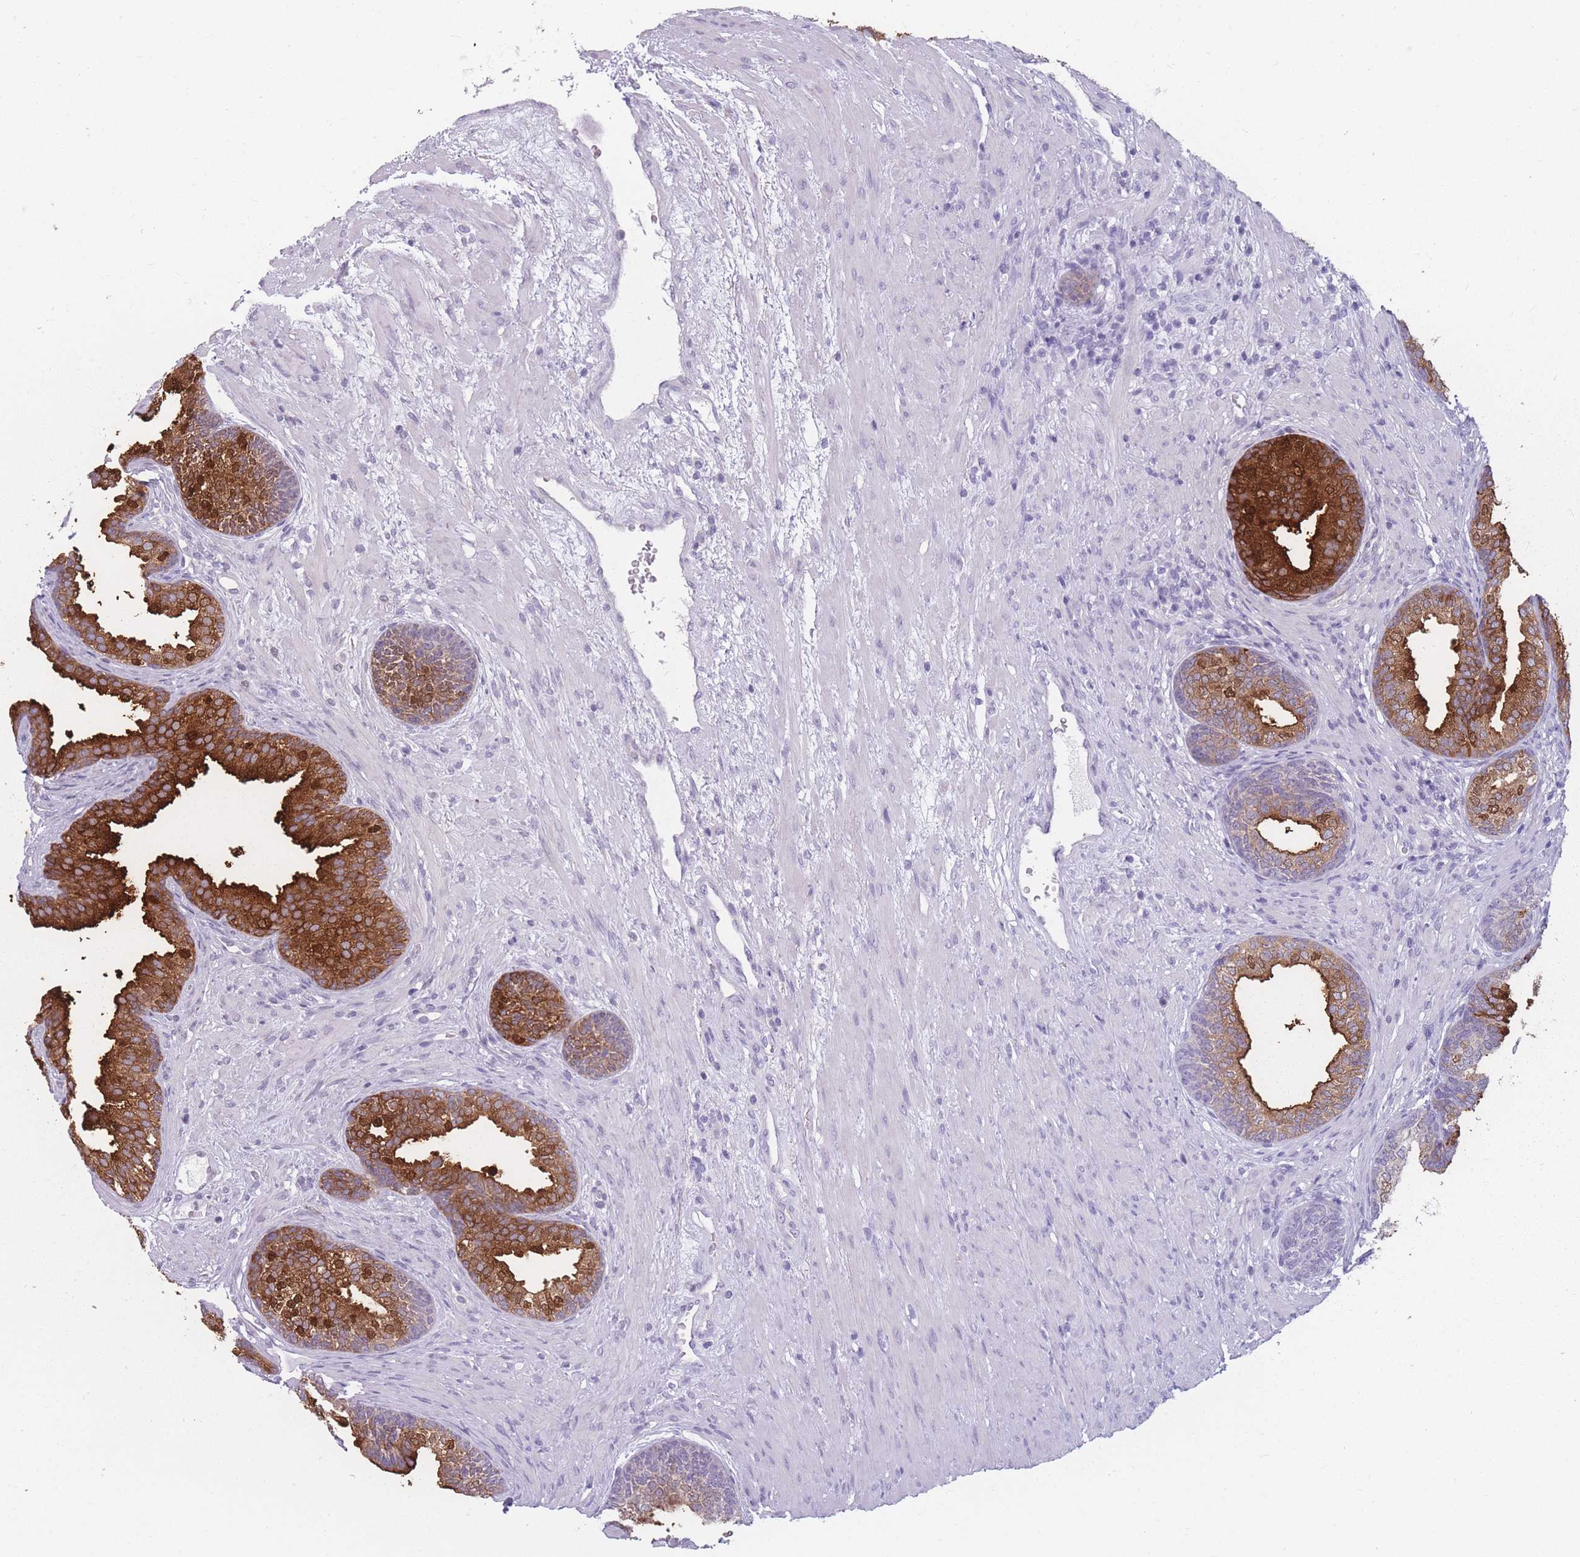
{"staining": {"intensity": "strong", "quantity": ">75%", "location": "cytoplasmic/membranous"}, "tissue": "prostate", "cell_type": "Glandular cells", "image_type": "normal", "snomed": [{"axis": "morphology", "description": "Normal tissue, NOS"}, {"axis": "topography", "description": "Prostate"}], "caption": "High-power microscopy captured an immunohistochemistry (IHC) histopathology image of normal prostate, revealing strong cytoplasmic/membranous expression in about >75% of glandular cells. Immunohistochemistry stains the protein of interest in brown and the nuclei are stained blue.", "gene": "CCNO", "patient": {"sex": "male", "age": 76}}